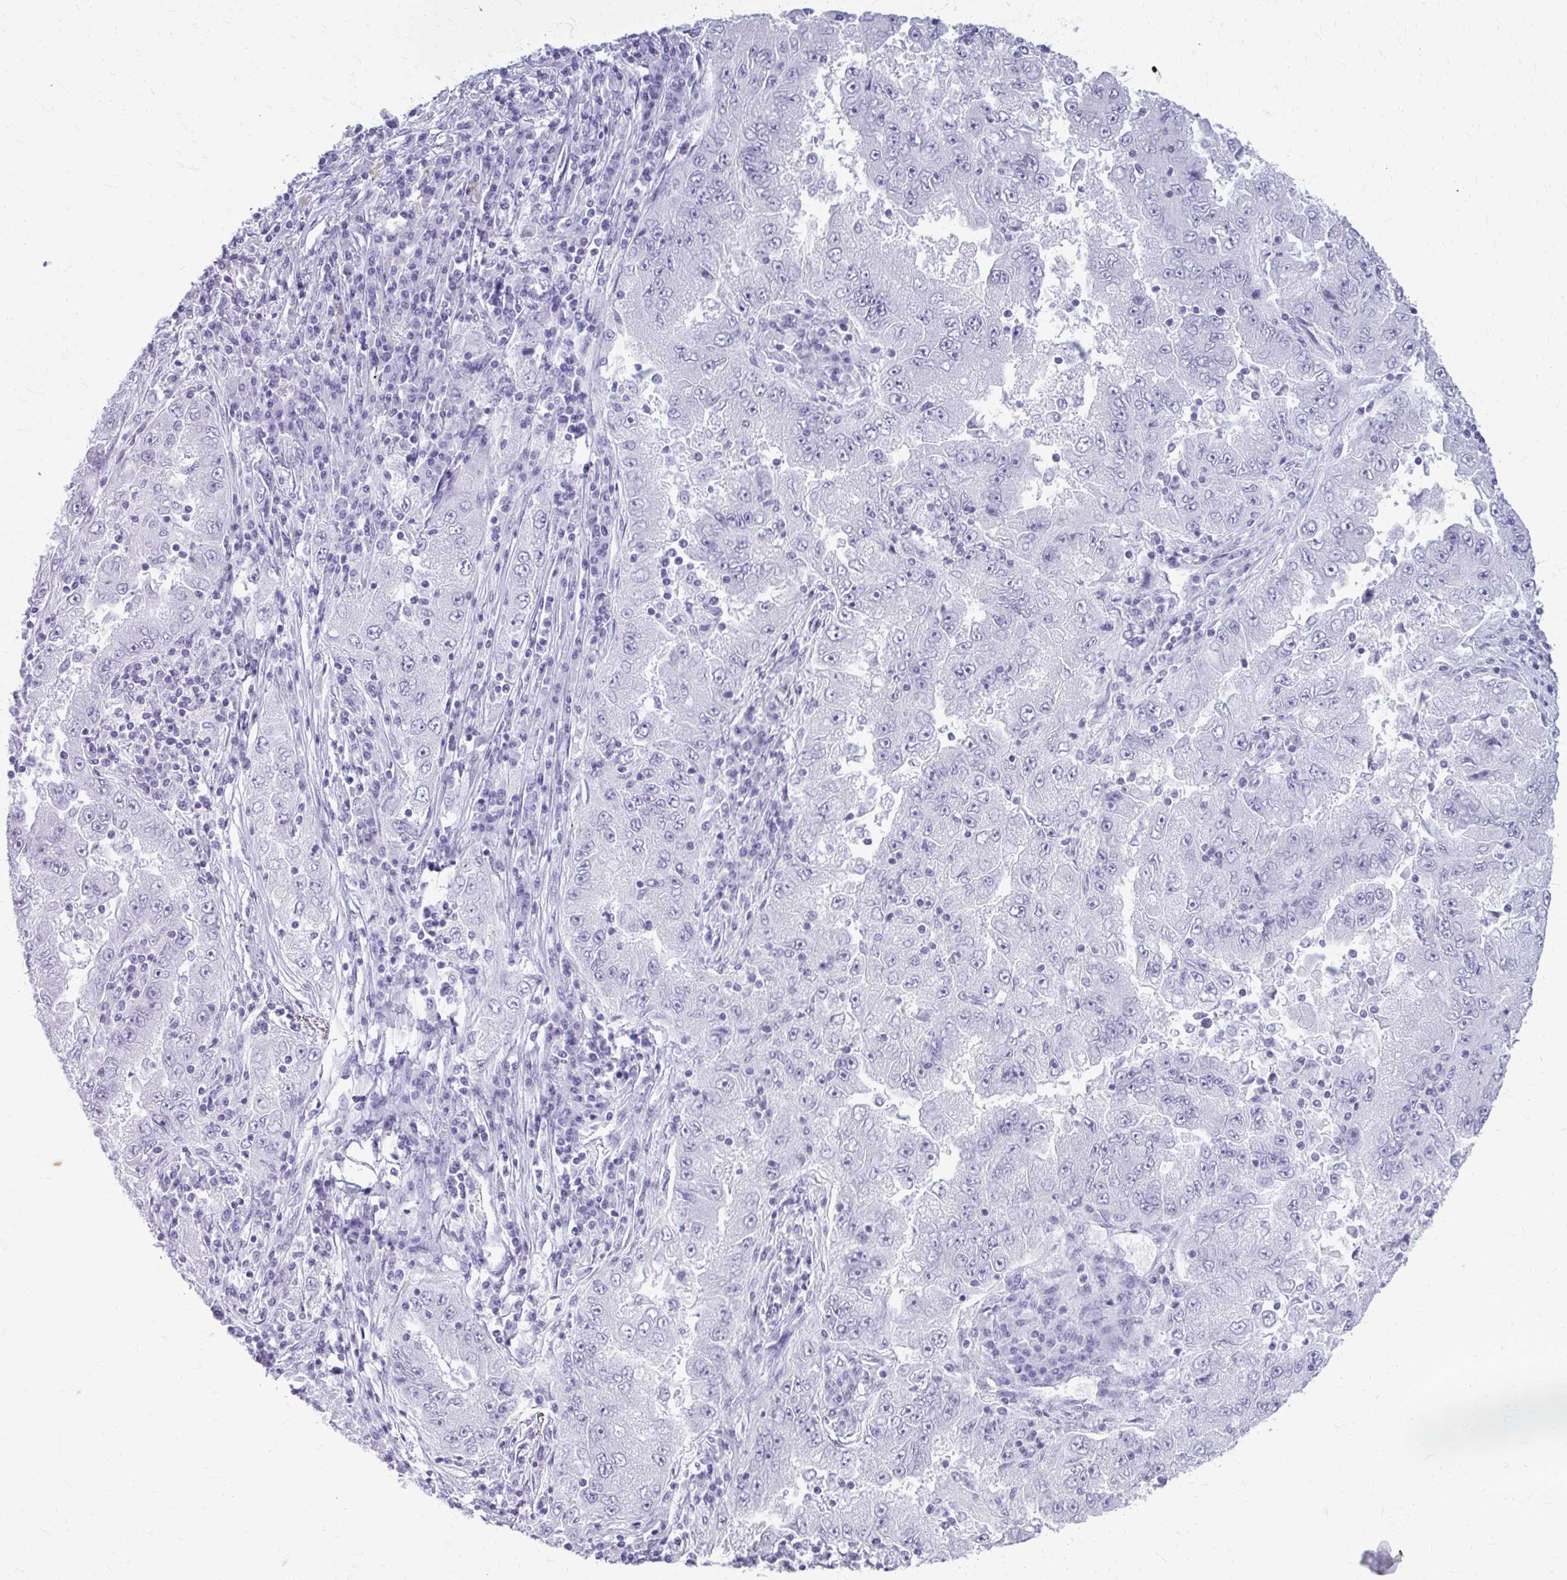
{"staining": {"intensity": "negative", "quantity": "none", "location": "none"}, "tissue": "lung cancer", "cell_type": "Tumor cells", "image_type": "cancer", "snomed": [{"axis": "morphology", "description": "Adenocarcinoma, NOS"}, {"axis": "morphology", "description": "Adenocarcinoma primary or metastatic"}, {"axis": "topography", "description": "Lung"}], "caption": "High magnification brightfield microscopy of lung cancer (adenocarcinoma) stained with DAB (brown) and counterstained with hematoxylin (blue): tumor cells show no significant positivity.", "gene": "KRT5", "patient": {"sex": "male", "age": 74}}